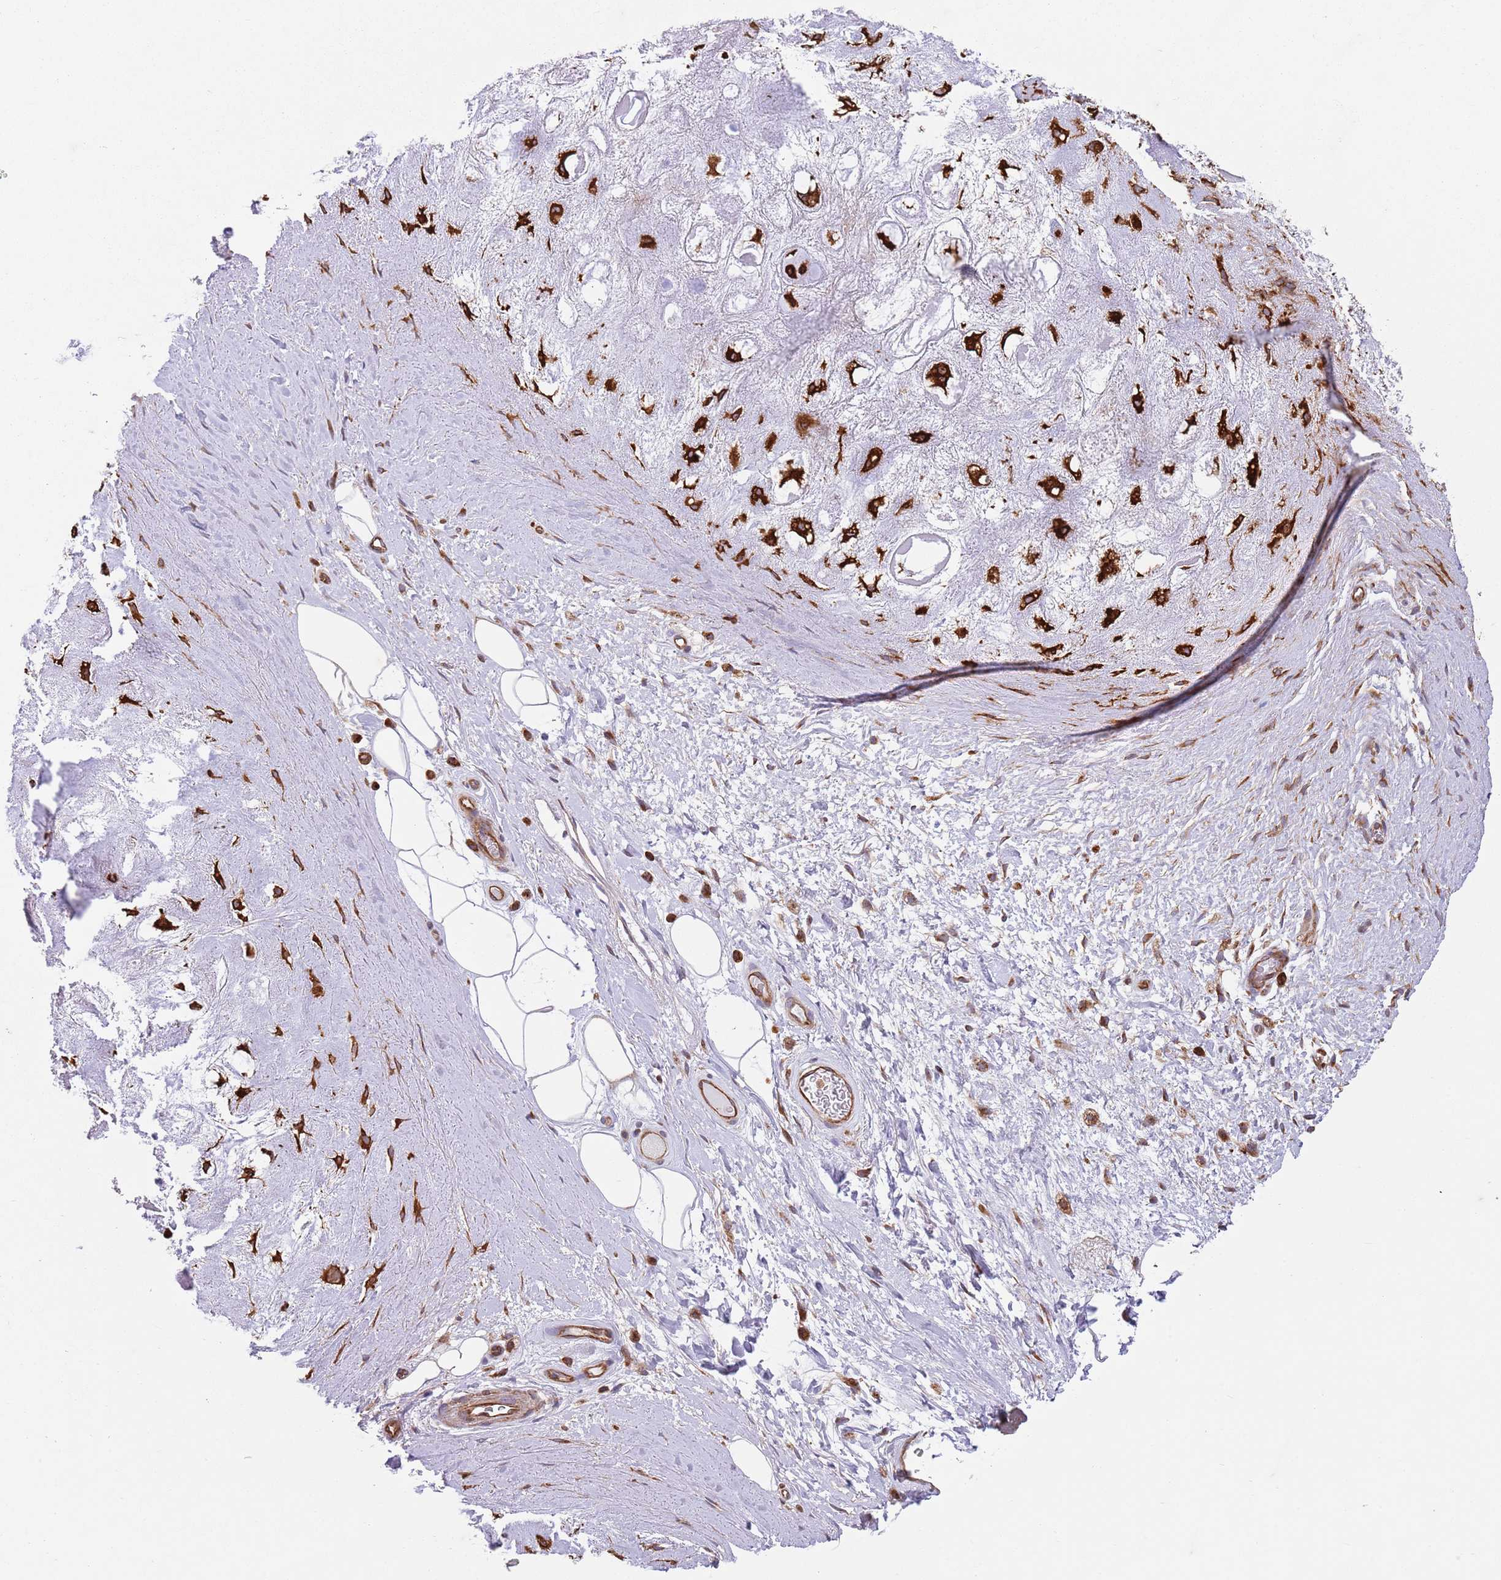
{"staining": {"intensity": "negative", "quantity": "none", "location": "none"}, "tissue": "adipose tissue", "cell_type": "Adipocytes", "image_type": "normal", "snomed": [{"axis": "morphology", "description": "Normal tissue, NOS"}, {"axis": "topography", "description": "Cartilage tissue"}], "caption": "The IHC histopathology image has no significant staining in adipocytes of adipose tissue.", "gene": "ZMYM5", "patient": {"sex": "male", "age": 81}}